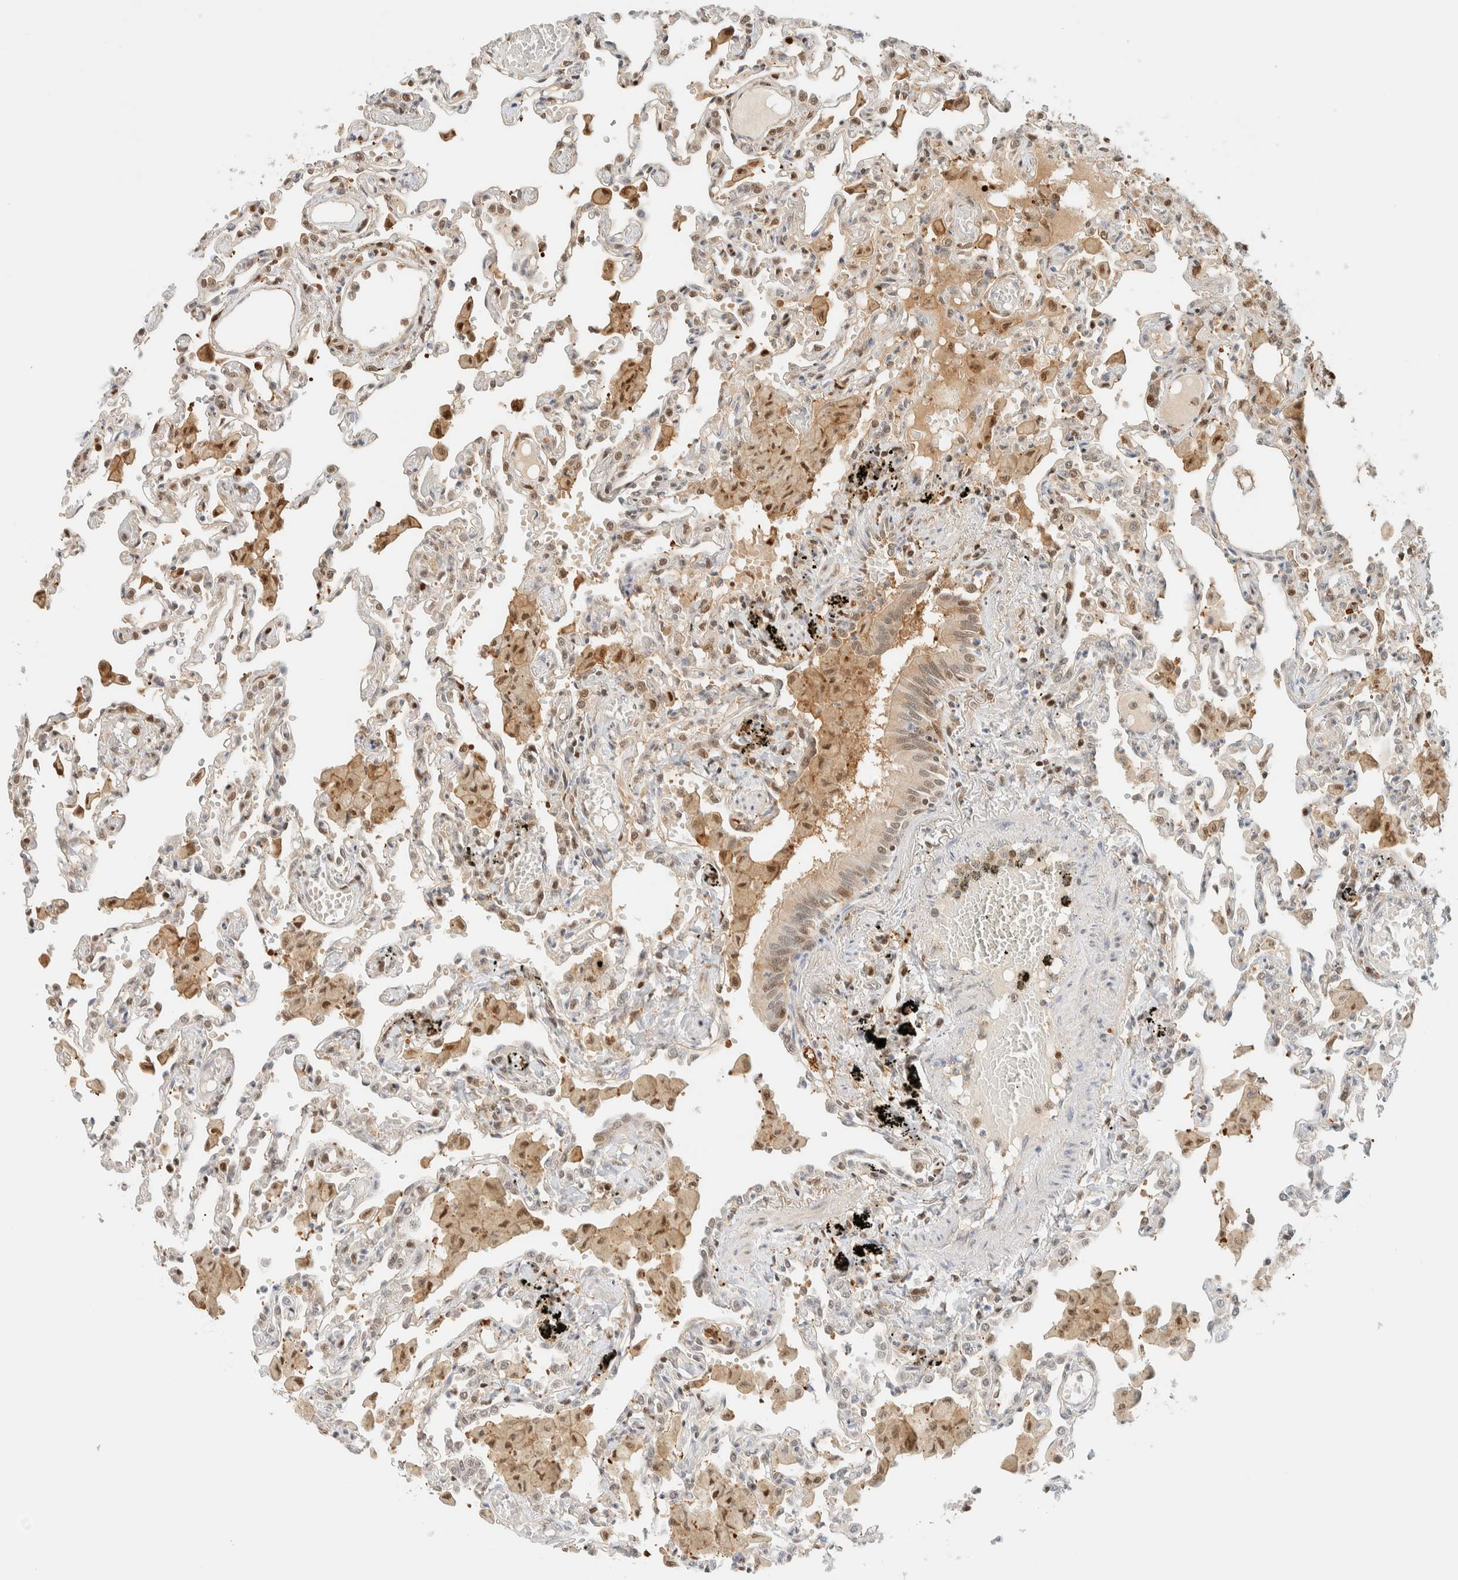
{"staining": {"intensity": "weak", "quantity": "25%-75%", "location": "nuclear"}, "tissue": "lung", "cell_type": "Alveolar cells", "image_type": "normal", "snomed": [{"axis": "morphology", "description": "Normal tissue, NOS"}, {"axis": "topography", "description": "Bronchus"}, {"axis": "topography", "description": "Lung"}], "caption": "Protein staining by immunohistochemistry (IHC) displays weak nuclear staining in approximately 25%-75% of alveolar cells in unremarkable lung.", "gene": "ZBTB37", "patient": {"sex": "female", "age": 49}}